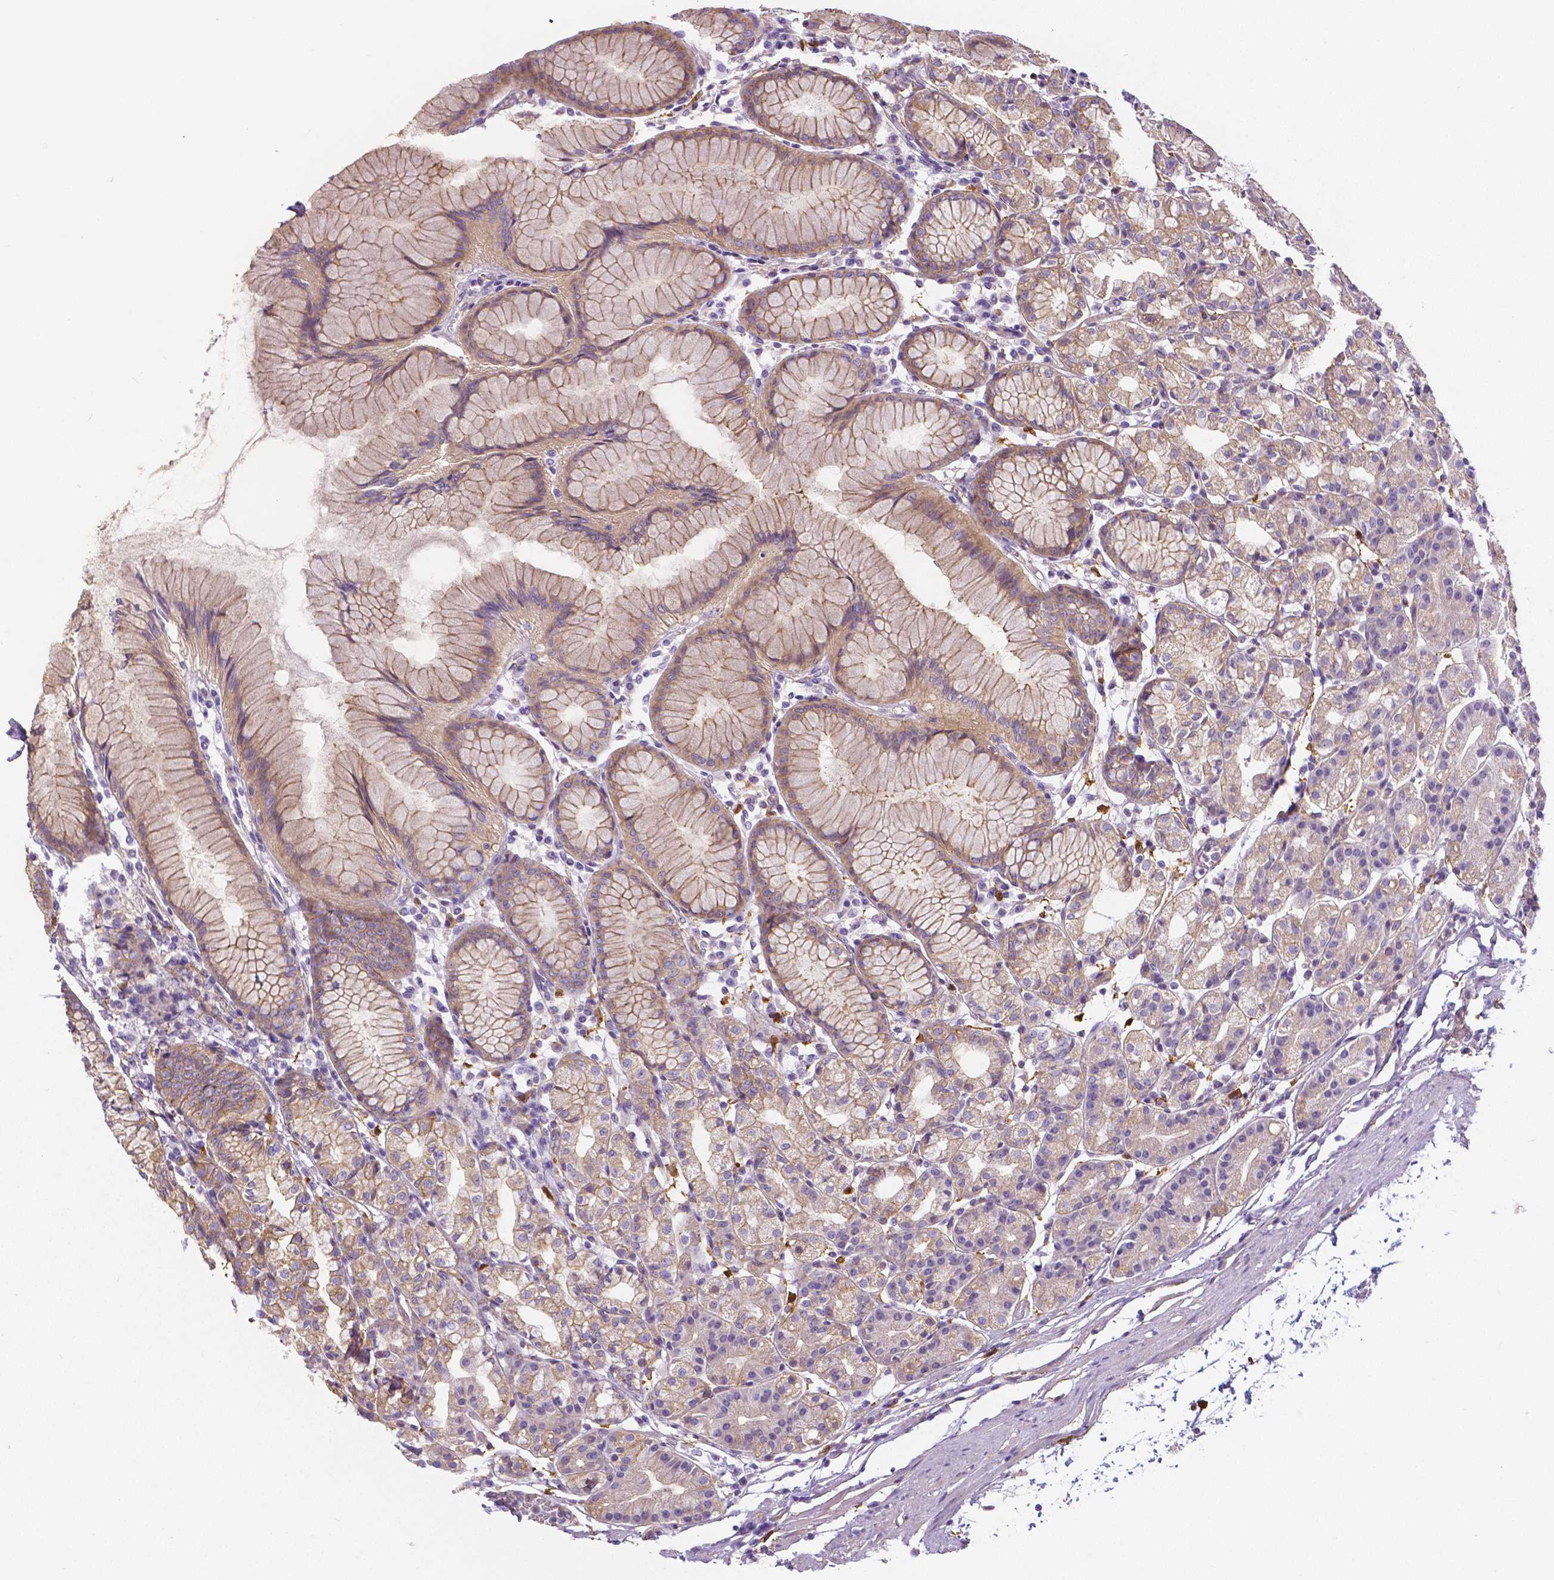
{"staining": {"intensity": "weak", "quantity": "25%-75%", "location": "cytoplasmic/membranous"}, "tissue": "stomach", "cell_type": "Glandular cells", "image_type": "normal", "snomed": [{"axis": "morphology", "description": "Normal tissue, NOS"}, {"axis": "topography", "description": "Stomach"}], "caption": "The micrograph exhibits immunohistochemical staining of unremarkable stomach. There is weak cytoplasmic/membranous positivity is present in approximately 25%-75% of glandular cells.", "gene": "CRMP1", "patient": {"sex": "female", "age": 57}}